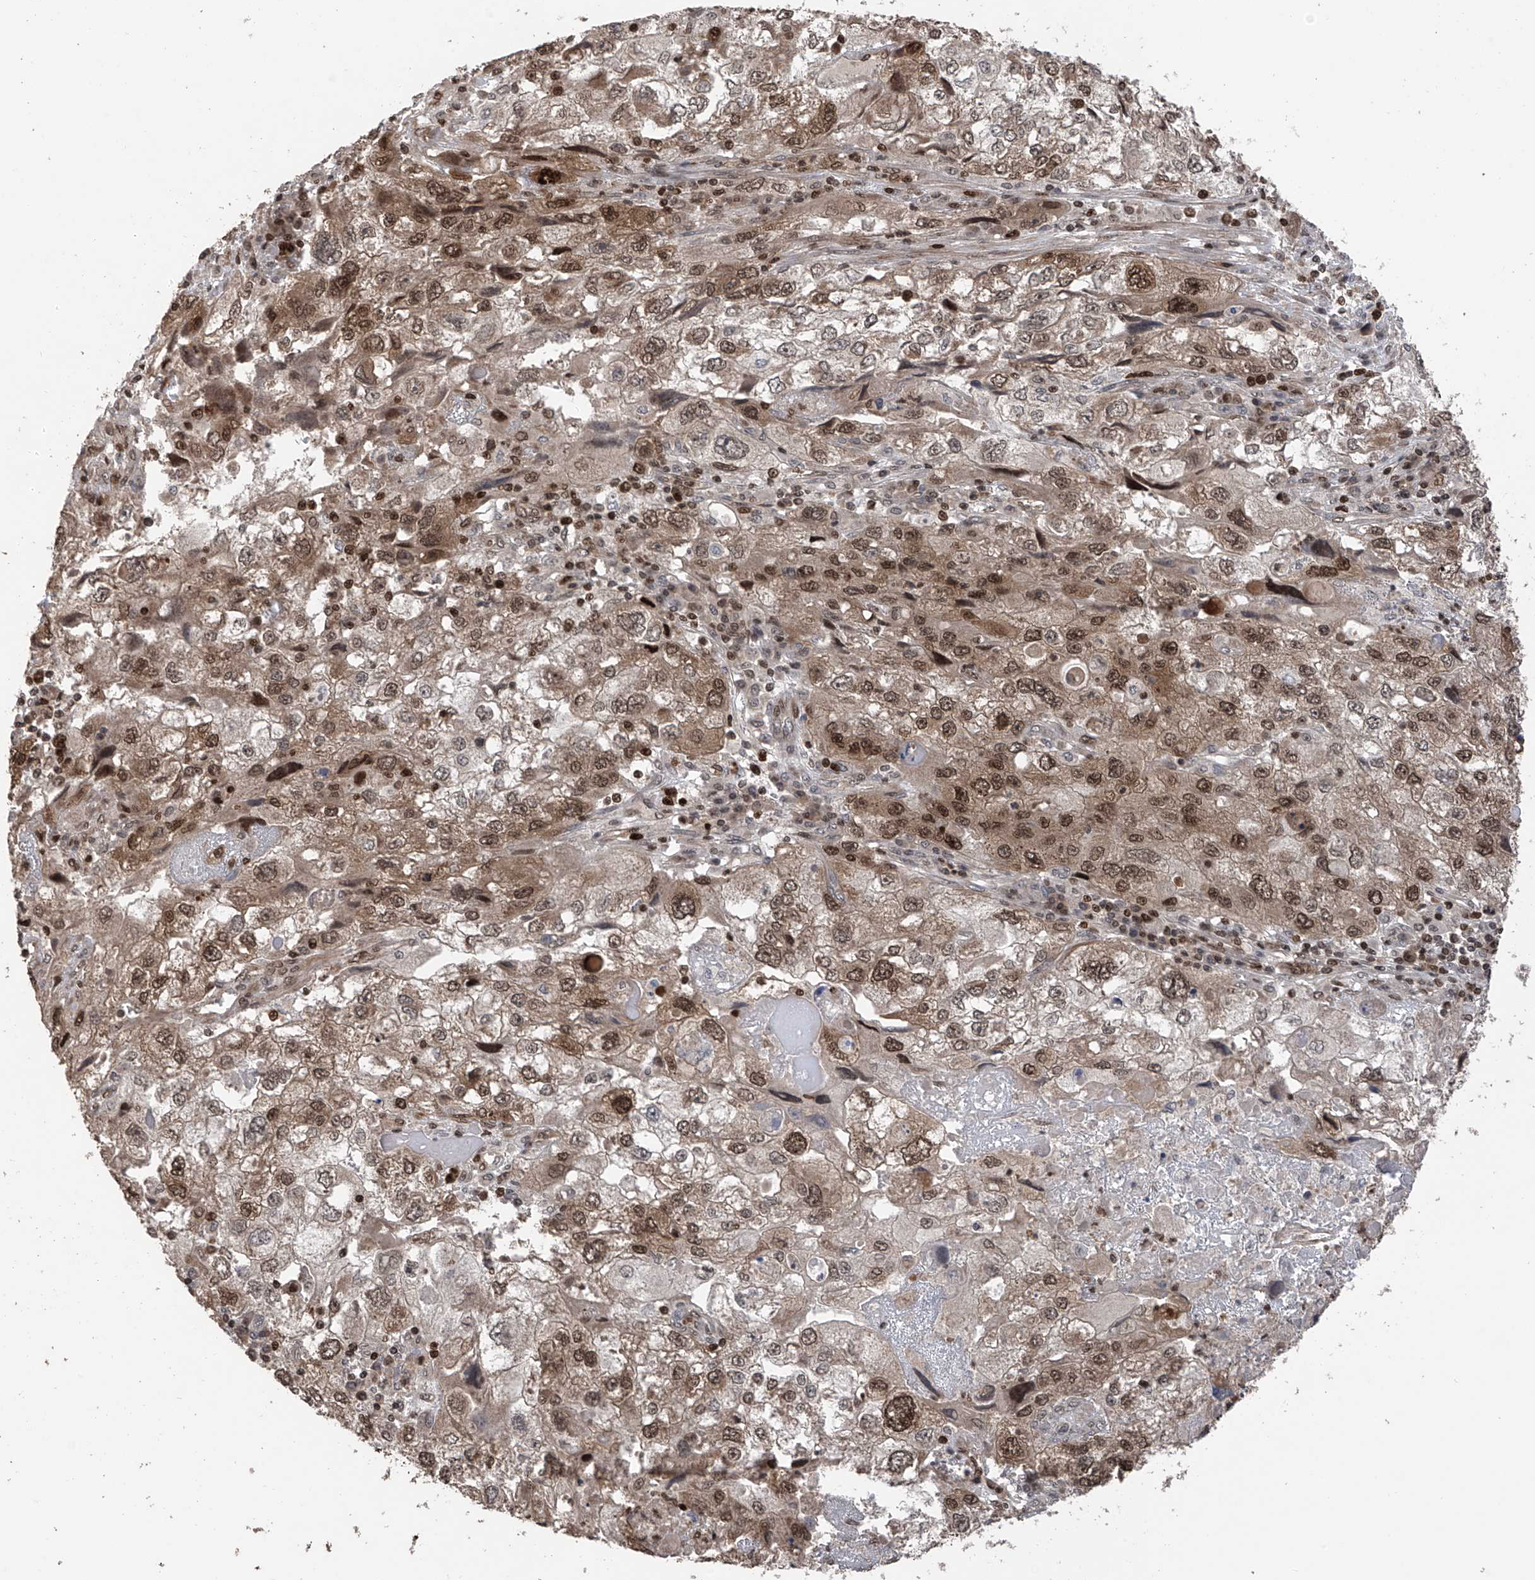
{"staining": {"intensity": "moderate", "quantity": ">75%", "location": "nuclear"}, "tissue": "endometrial cancer", "cell_type": "Tumor cells", "image_type": "cancer", "snomed": [{"axis": "morphology", "description": "Adenocarcinoma, NOS"}, {"axis": "topography", "description": "Endometrium"}], "caption": "Approximately >75% of tumor cells in human endometrial adenocarcinoma display moderate nuclear protein staining as visualized by brown immunohistochemical staining.", "gene": "DNAJC9", "patient": {"sex": "female", "age": 49}}